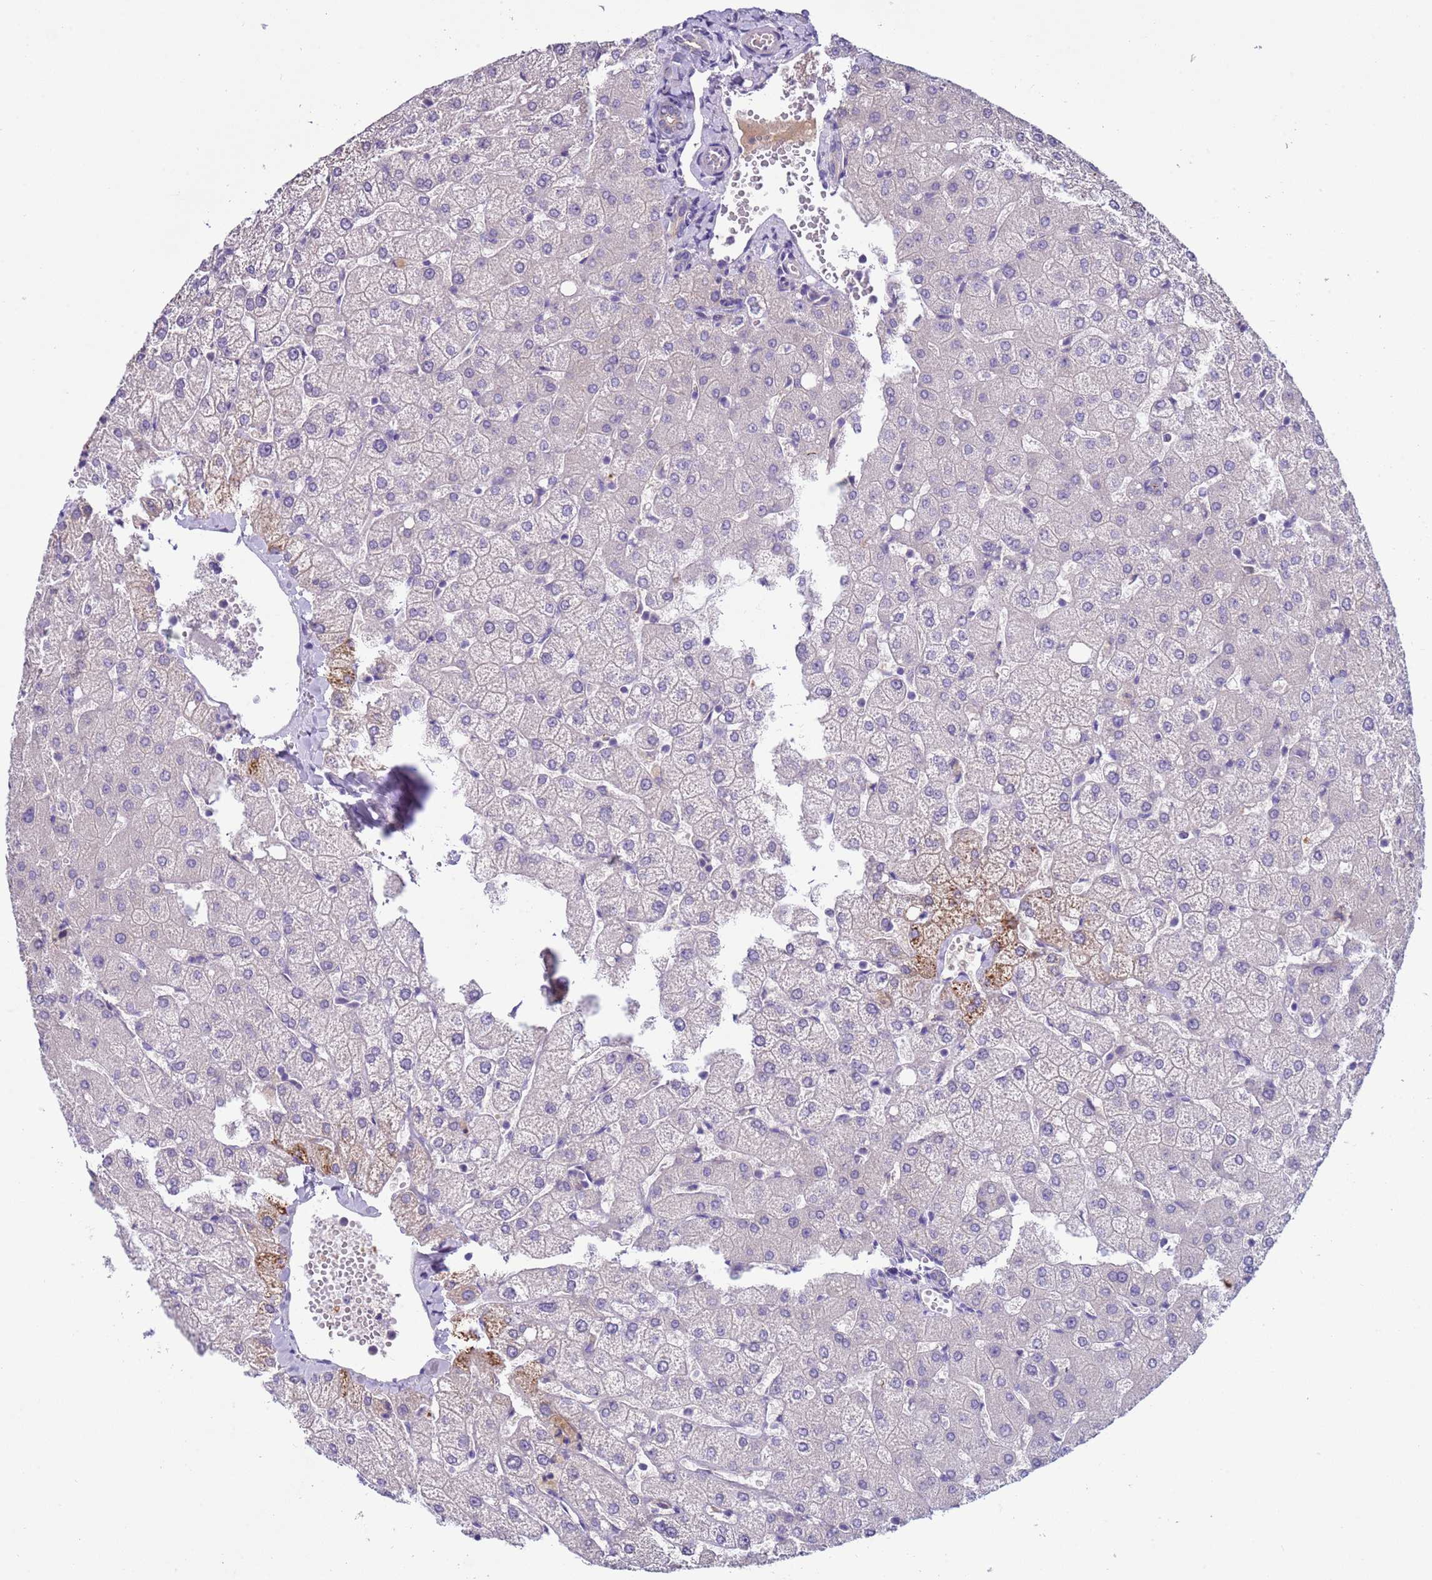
{"staining": {"intensity": "negative", "quantity": "none", "location": "none"}, "tissue": "liver", "cell_type": "Cholangiocytes", "image_type": "normal", "snomed": [{"axis": "morphology", "description": "Normal tissue, NOS"}, {"axis": "topography", "description": "Liver"}], "caption": "Unremarkable liver was stained to show a protein in brown. There is no significant staining in cholangiocytes. The staining was performed using DAB (3,3'-diaminobenzidine) to visualize the protein expression in brown, while the nuclei were stained in blue with hematoxylin (Magnification: 20x).", "gene": "TRIM51G", "patient": {"sex": "female", "age": 54}}